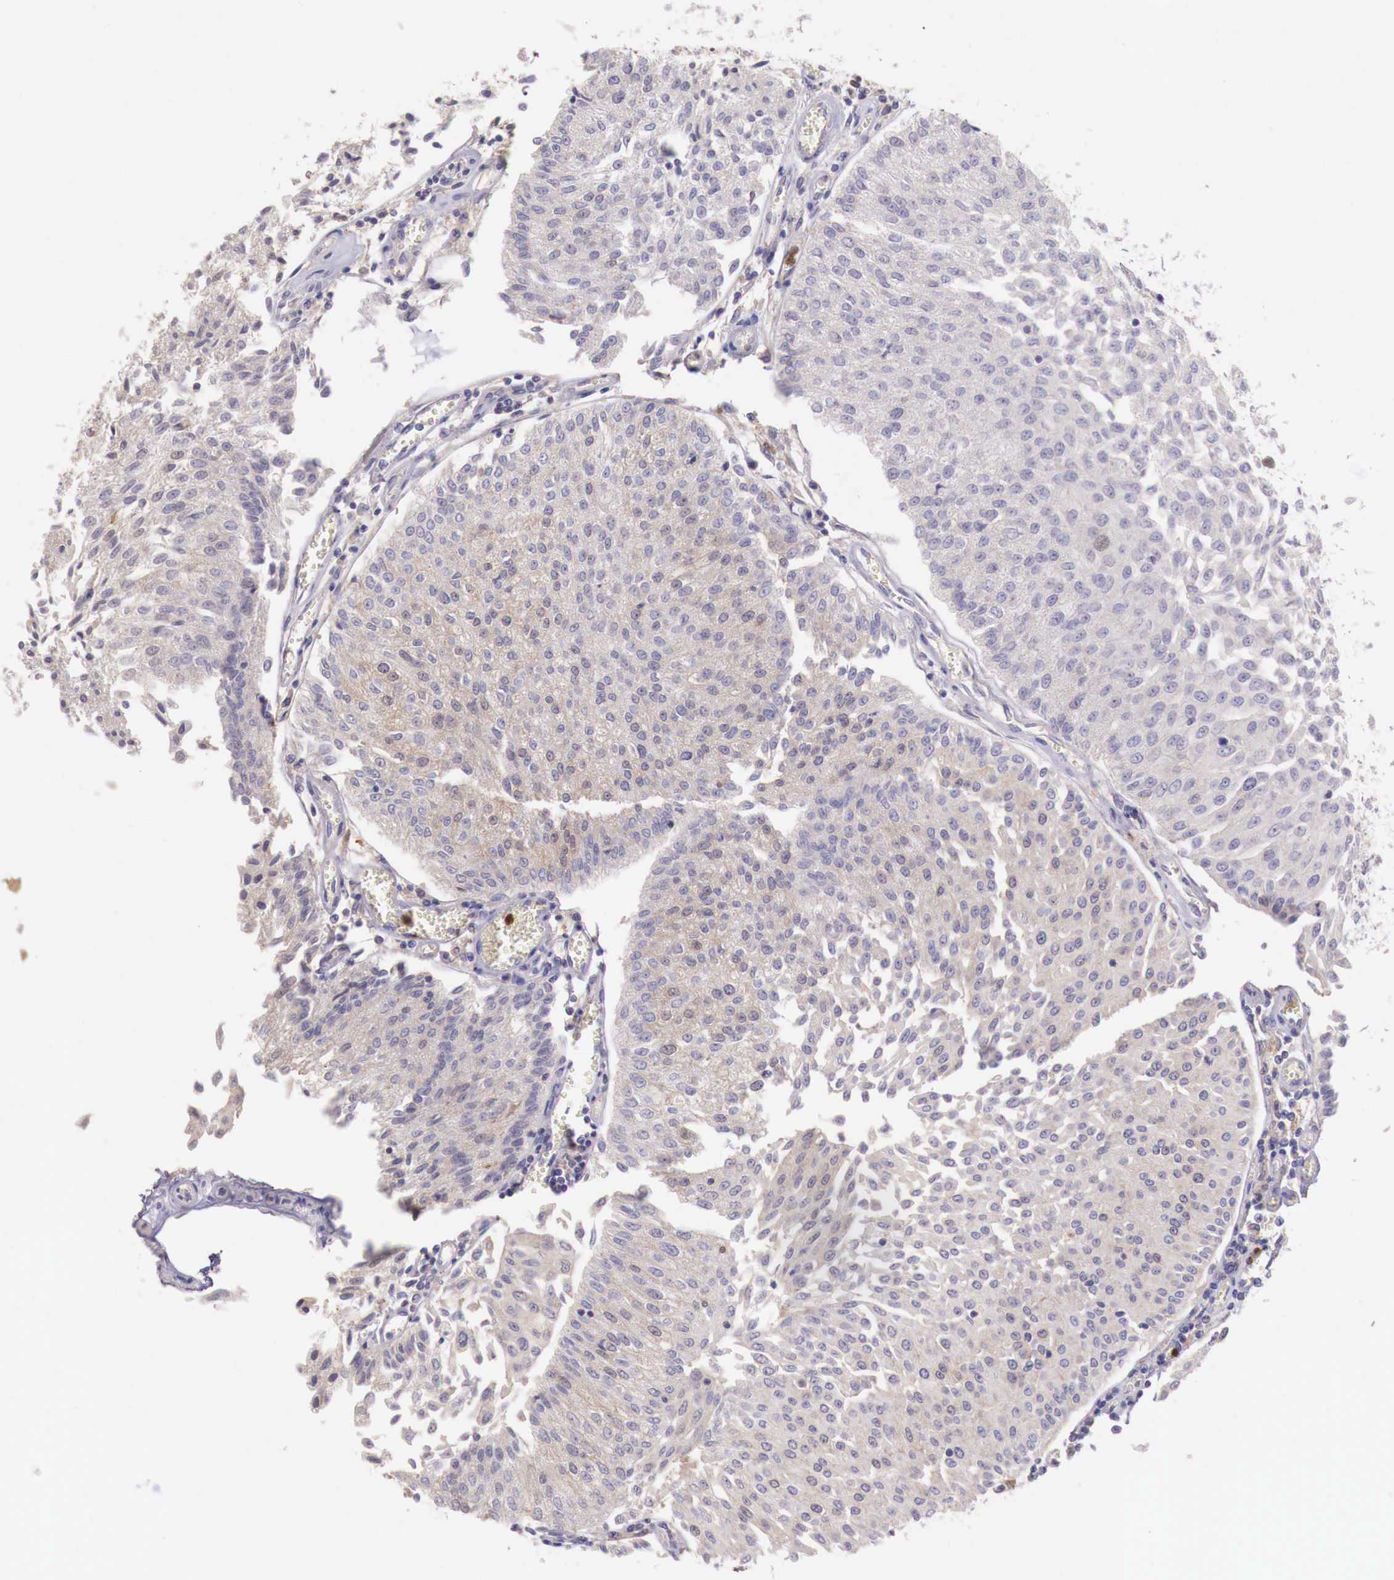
{"staining": {"intensity": "weak", "quantity": ">75%", "location": "cytoplasmic/membranous"}, "tissue": "urothelial cancer", "cell_type": "Tumor cells", "image_type": "cancer", "snomed": [{"axis": "morphology", "description": "Urothelial carcinoma, Low grade"}, {"axis": "topography", "description": "Urinary bladder"}], "caption": "Urothelial cancer stained with a protein marker exhibits weak staining in tumor cells.", "gene": "GAB2", "patient": {"sex": "male", "age": 86}}